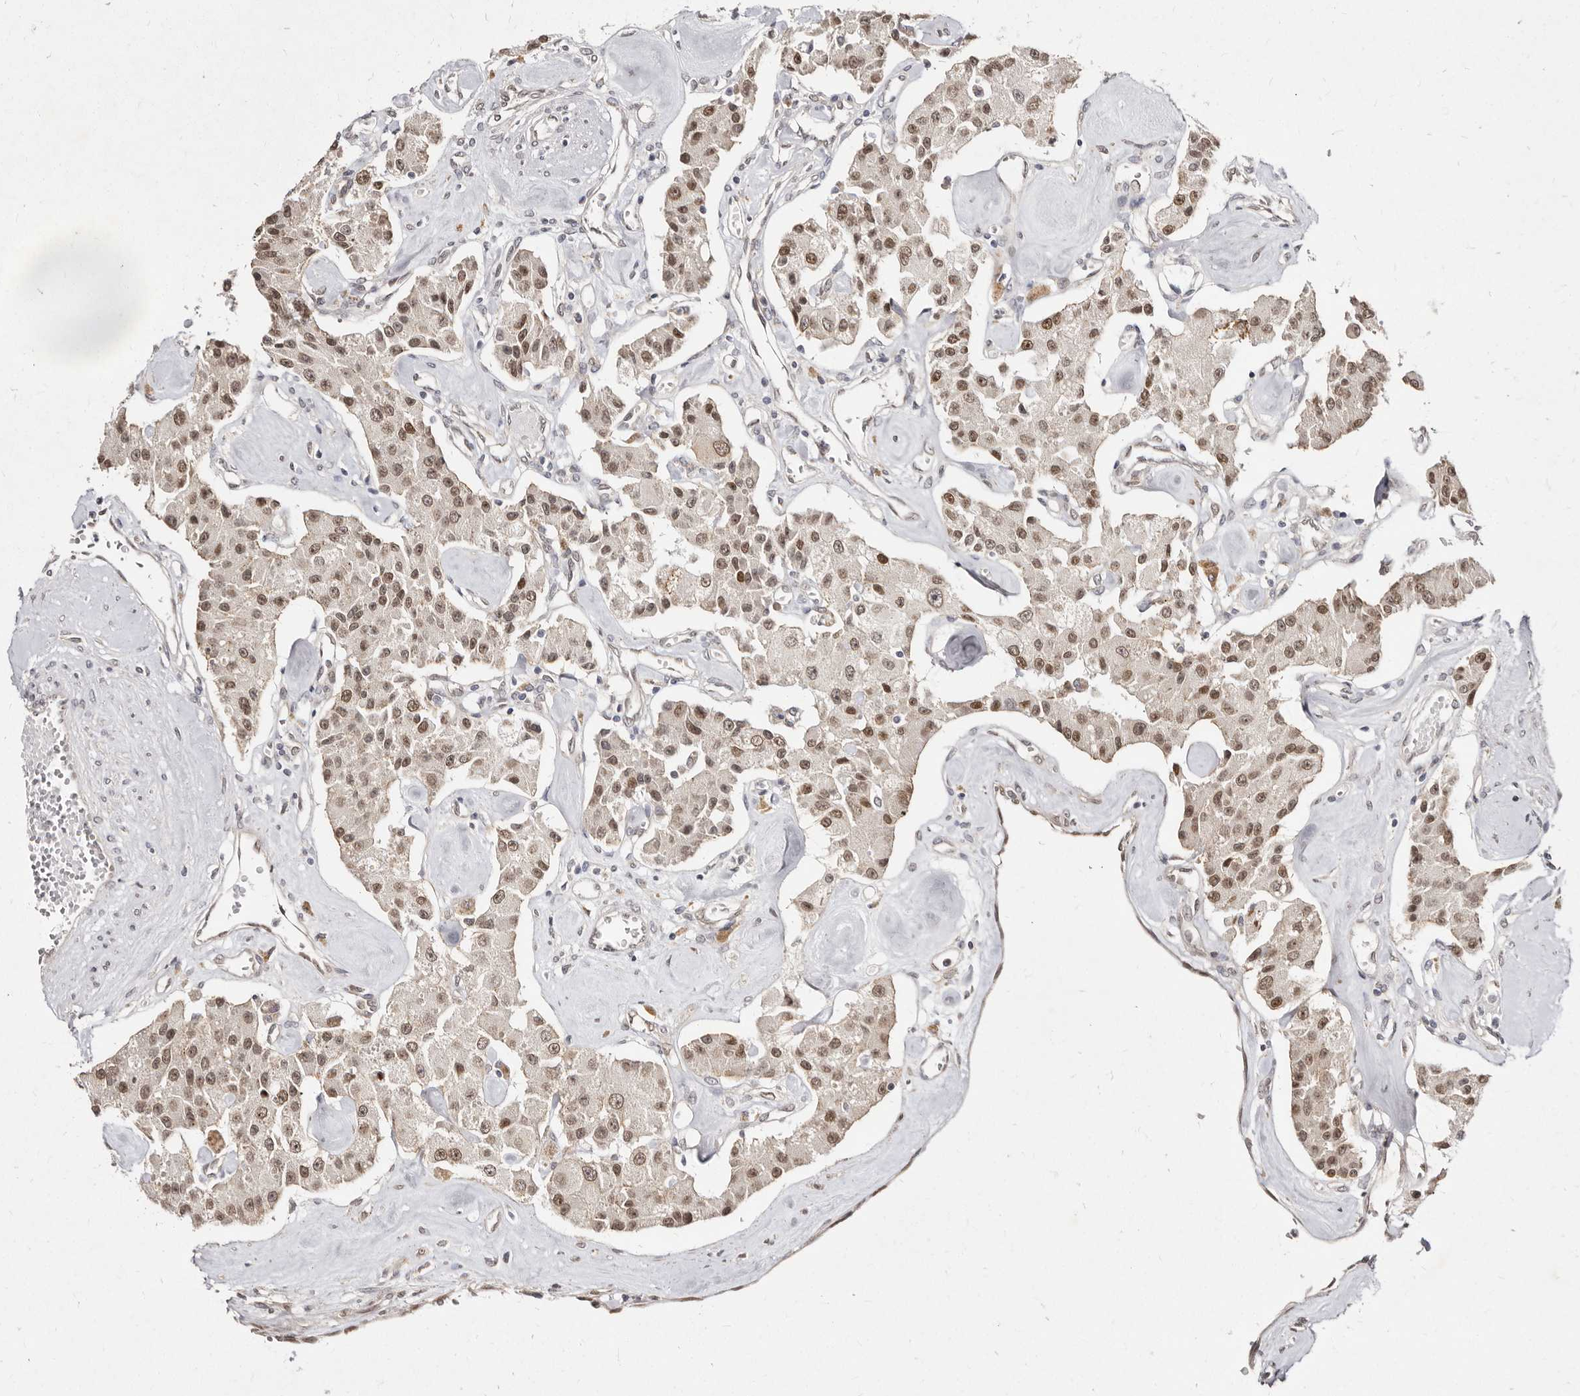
{"staining": {"intensity": "moderate", "quantity": ">75%", "location": "nuclear"}, "tissue": "carcinoid", "cell_type": "Tumor cells", "image_type": "cancer", "snomed": [{"axis": "morphology", "description": "Carcinoid, malignant, NOS"}, {"axis": "topography", "description": "Pancreas"}], "caption": "Protein staining of malignant carcinoid tissue reveals moderate nuclear positivity in about >75% of tumor cells. (Brightfield microscopy of DAB IHC at high magnification).", "gene": "LCORL", "patient": {"sex": "male", "age": 41}}